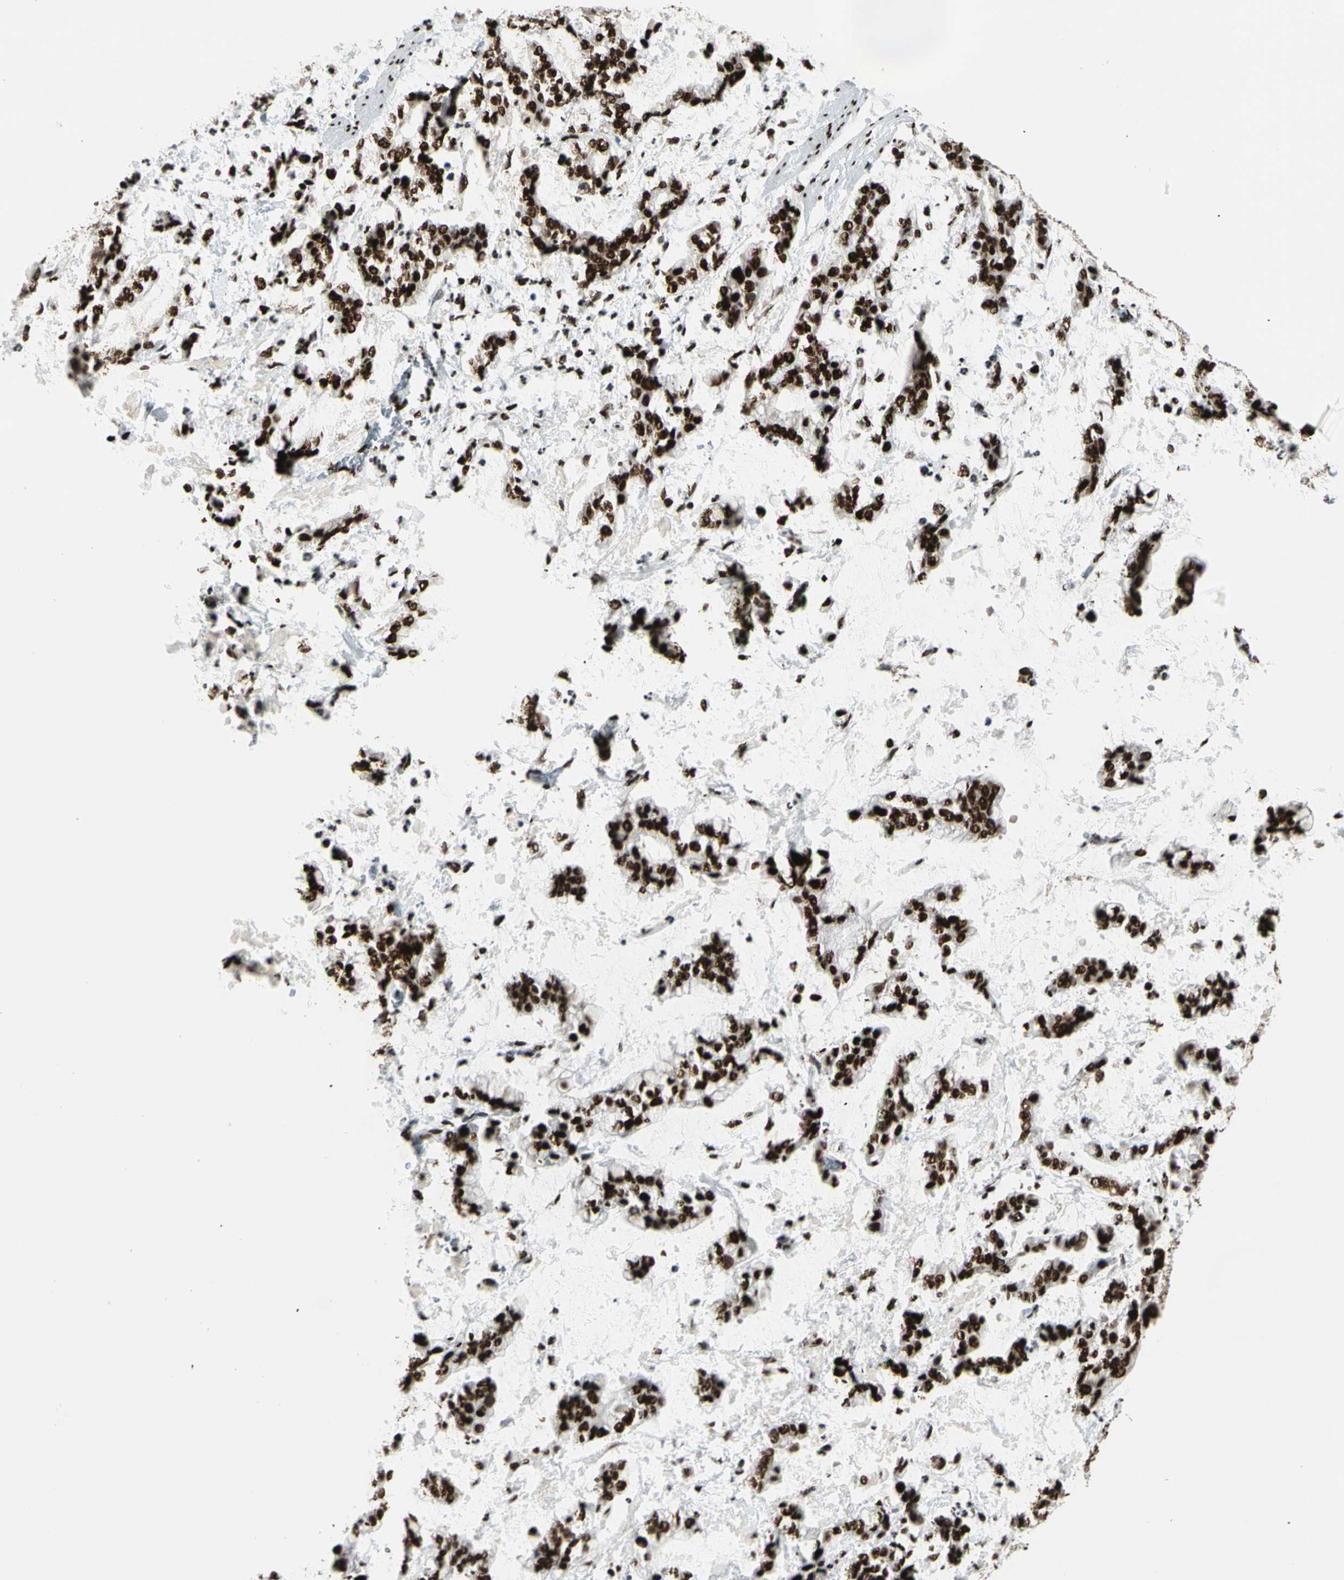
{"staining": {"intensity": "strong", "quantity": ">75%", "location": "nuclear"}, "tissue": "stomach cancer", "cell_type": "Tumor cells", "image_type": "cancer", "snomed": [{"axis": "morphology", "description": "Normal tissue, NOS"}, {"axis": "morphology", "description": "Adenocarcinoma, NOS"}, {"axis": "topography", "description": "Stomach, upper"}, {"axis": "topography", "description": "Stomach"}], "caption": "Immunohistochemical staining of stomach adenocarcinoma demonstrates strong nuclear protein positivity in approximately >75% of tumor cells.", "gene": "CCAR1", "patient": {"sex": "male", "age": 76}}